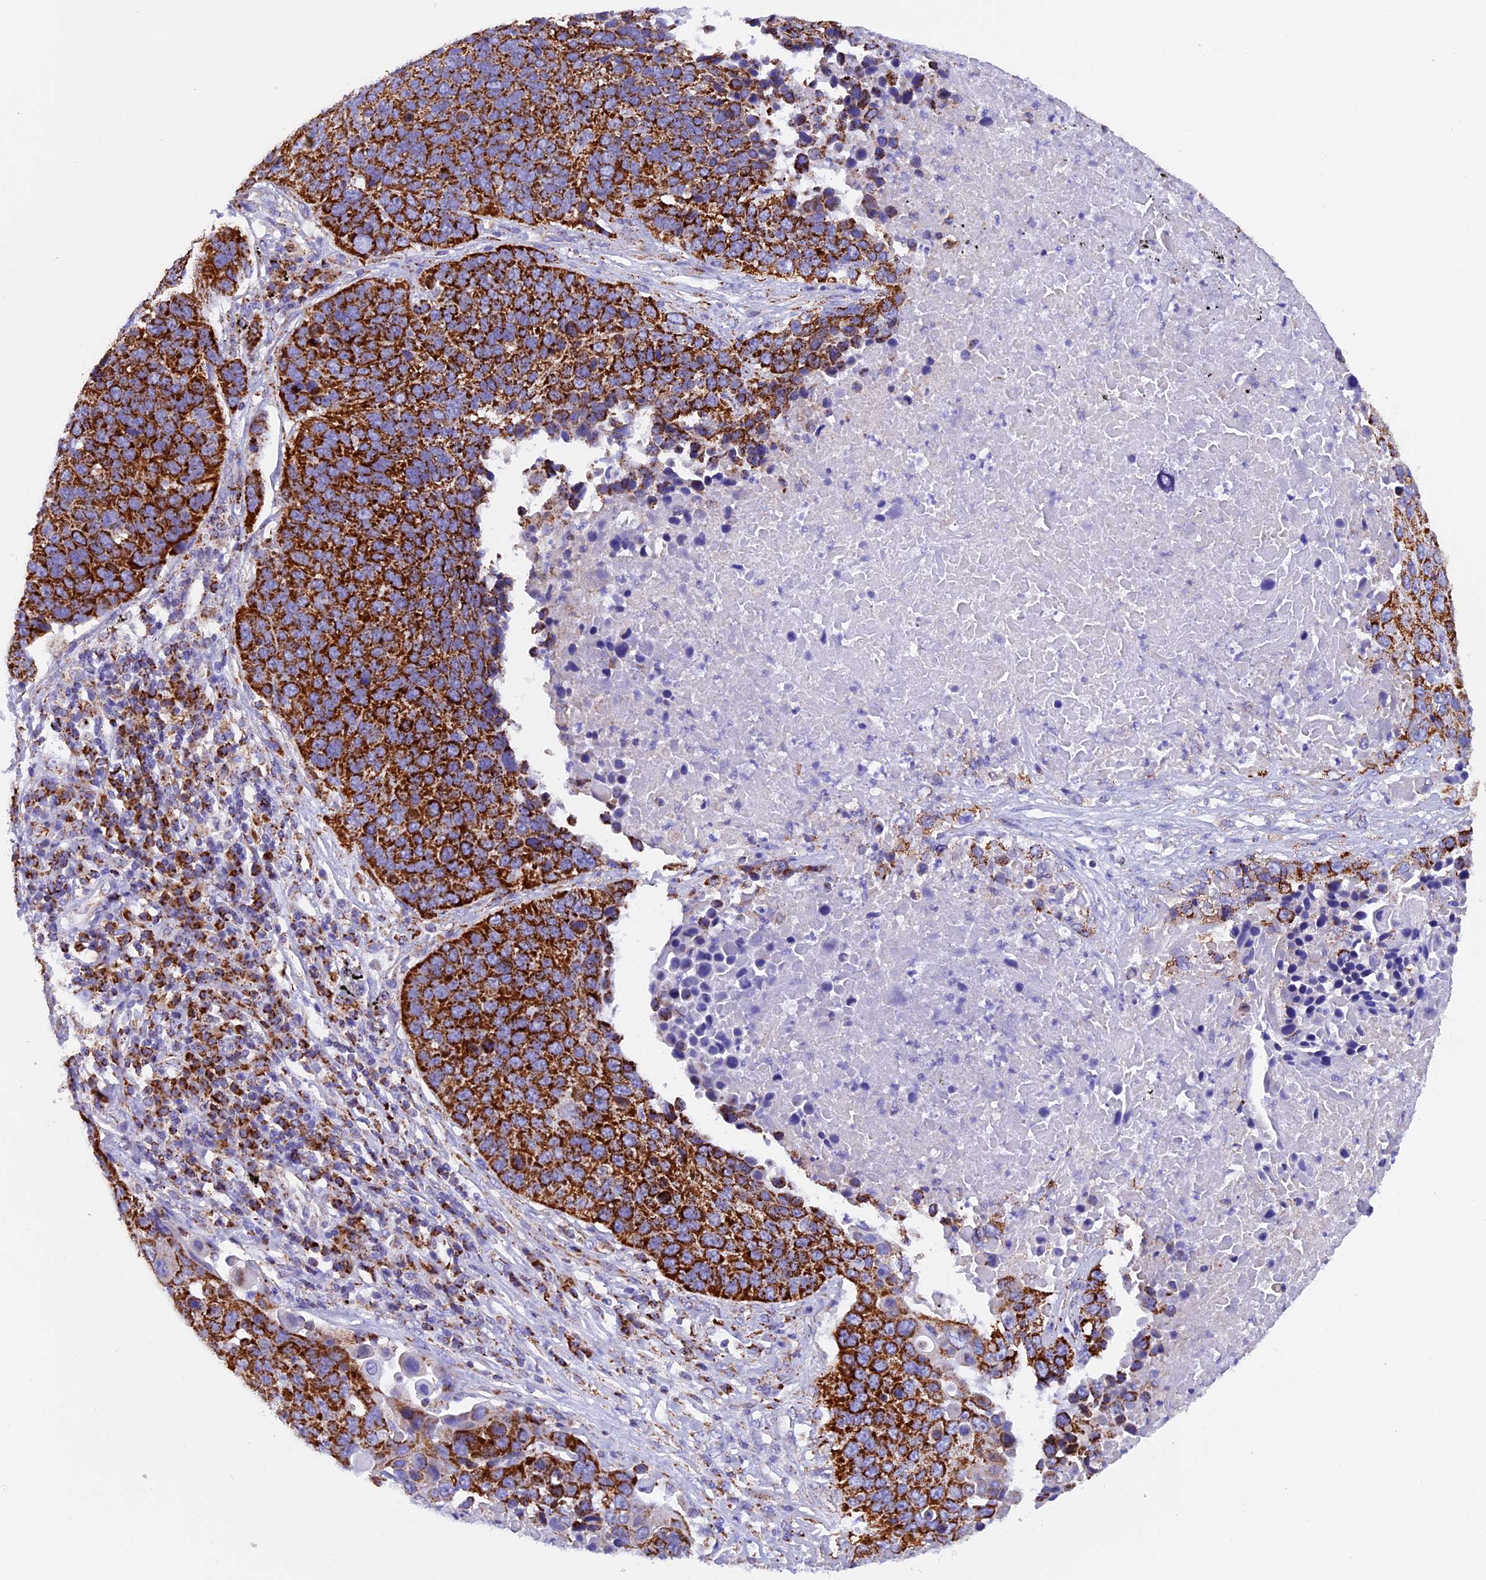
{"staining": {"intensity": "strong", "quantity": ">75%", "location": "cytoplasmic/membranous"}, "tissue": "lung cancer", "cell_type": "Tumor cells", "image_type": "cancer", "snomed": [{"axis": "morphology", "description": "Squamous cell carcinoma, NOS"}, {"axis": "topography", "description": "Lung"}], "caption": "Strong cytoplasmic/membranous protein positivity is appreciated in about >75% of tumor cells in squamous cell carcinoma (lung). Nuclei are stained in blue.", "gene": "SLC8B1", "patient": {"sex": "male", "age": 66}}